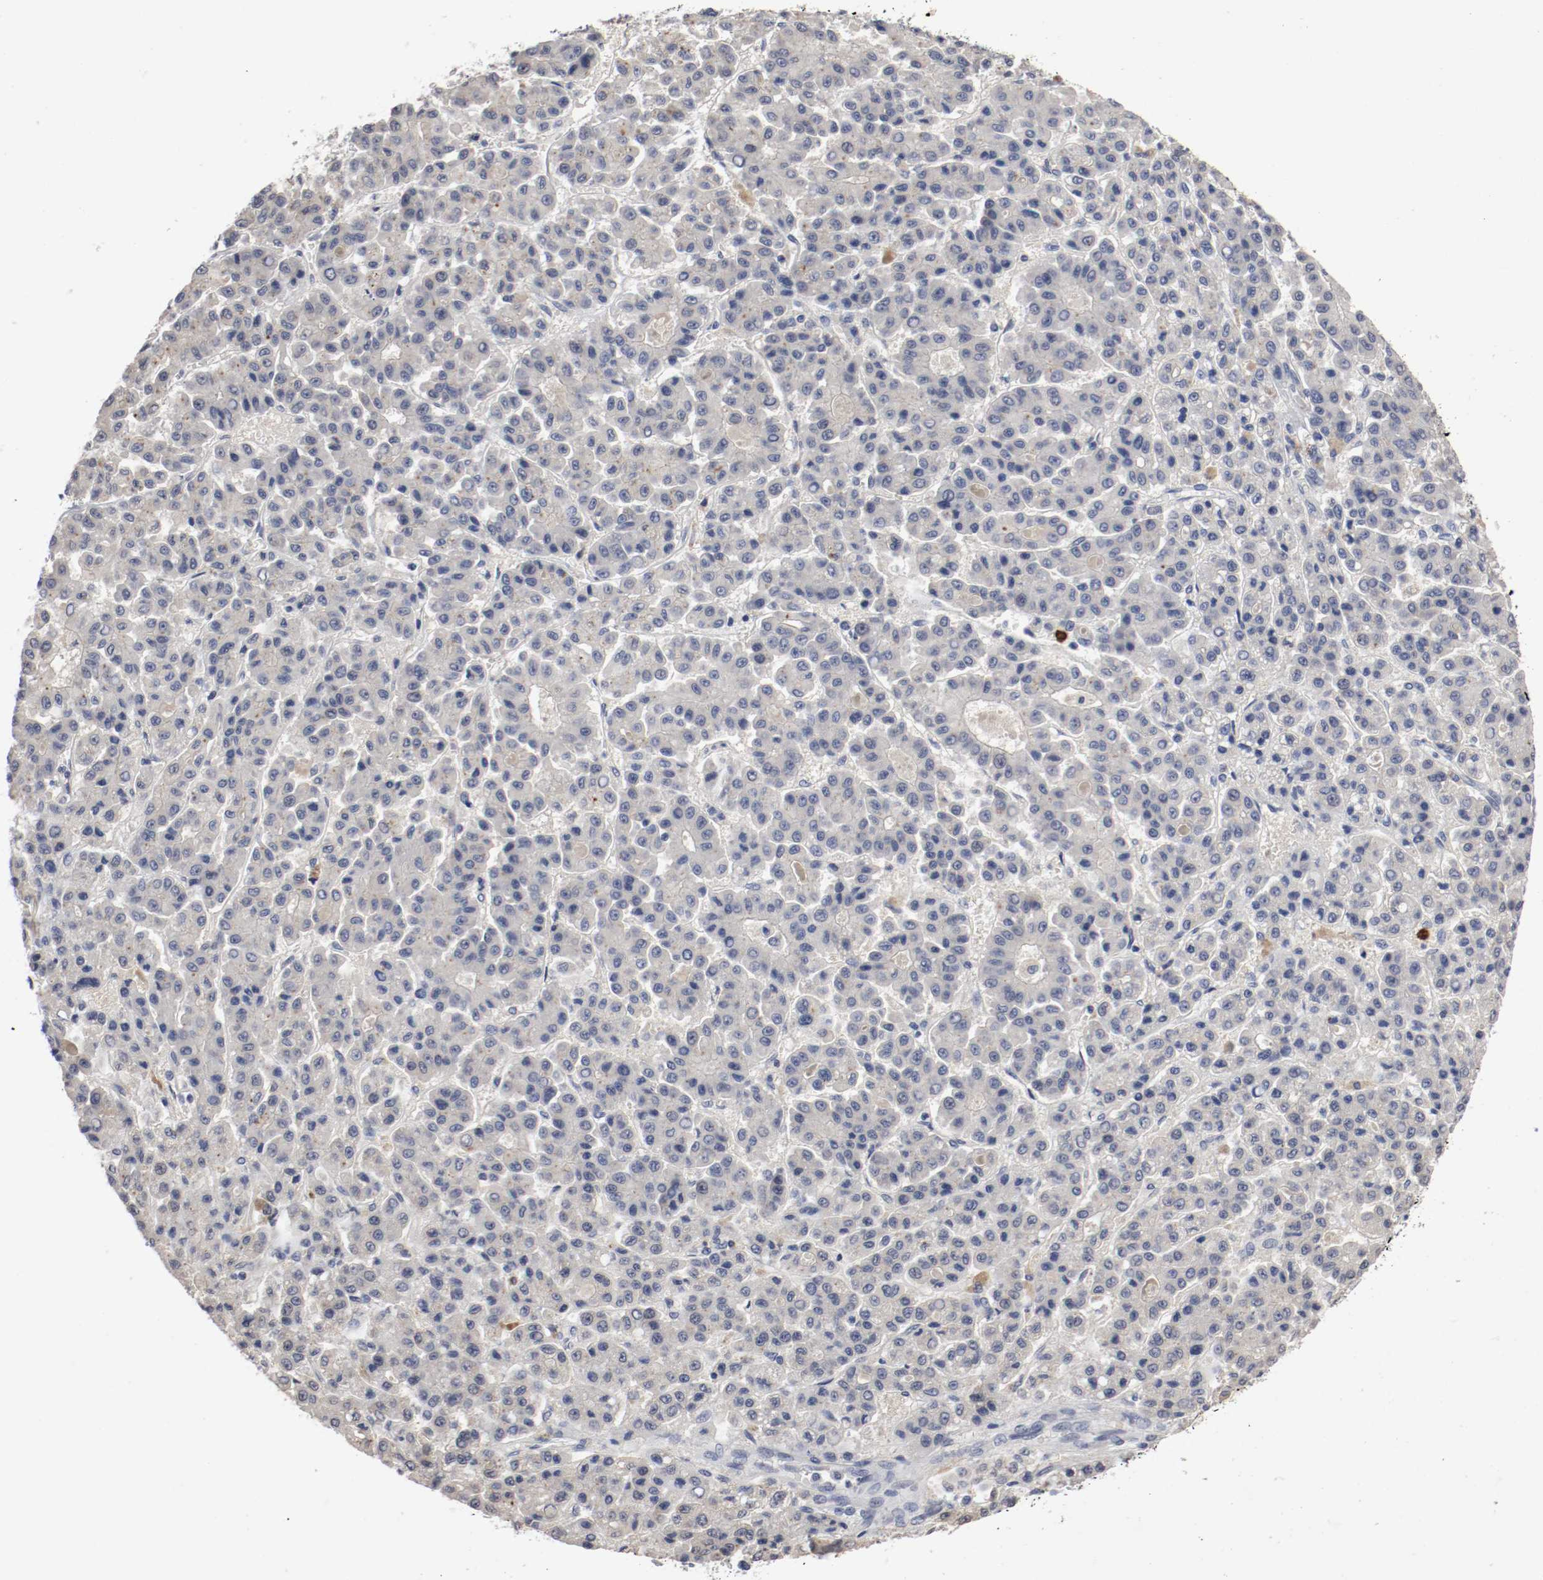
{"staining": {"intensity": "negative", "quantity": "none", "location": "none"}, "tissue": "liver cancer", "cell_type": "Tumor cells", "image_type": "cancer", "snomed": [{"axis": "morphology", "description": "Carcinoma, Hepatocellular, NOS"}, {"axis": "topography", "description": "Liver"}], "caption": "A micrograph of human liver hepatocellular carcinoma is negative for staining in tumor cells.", "gene": "CEBPE", "patient": {"sex": "male", "age": 70}}